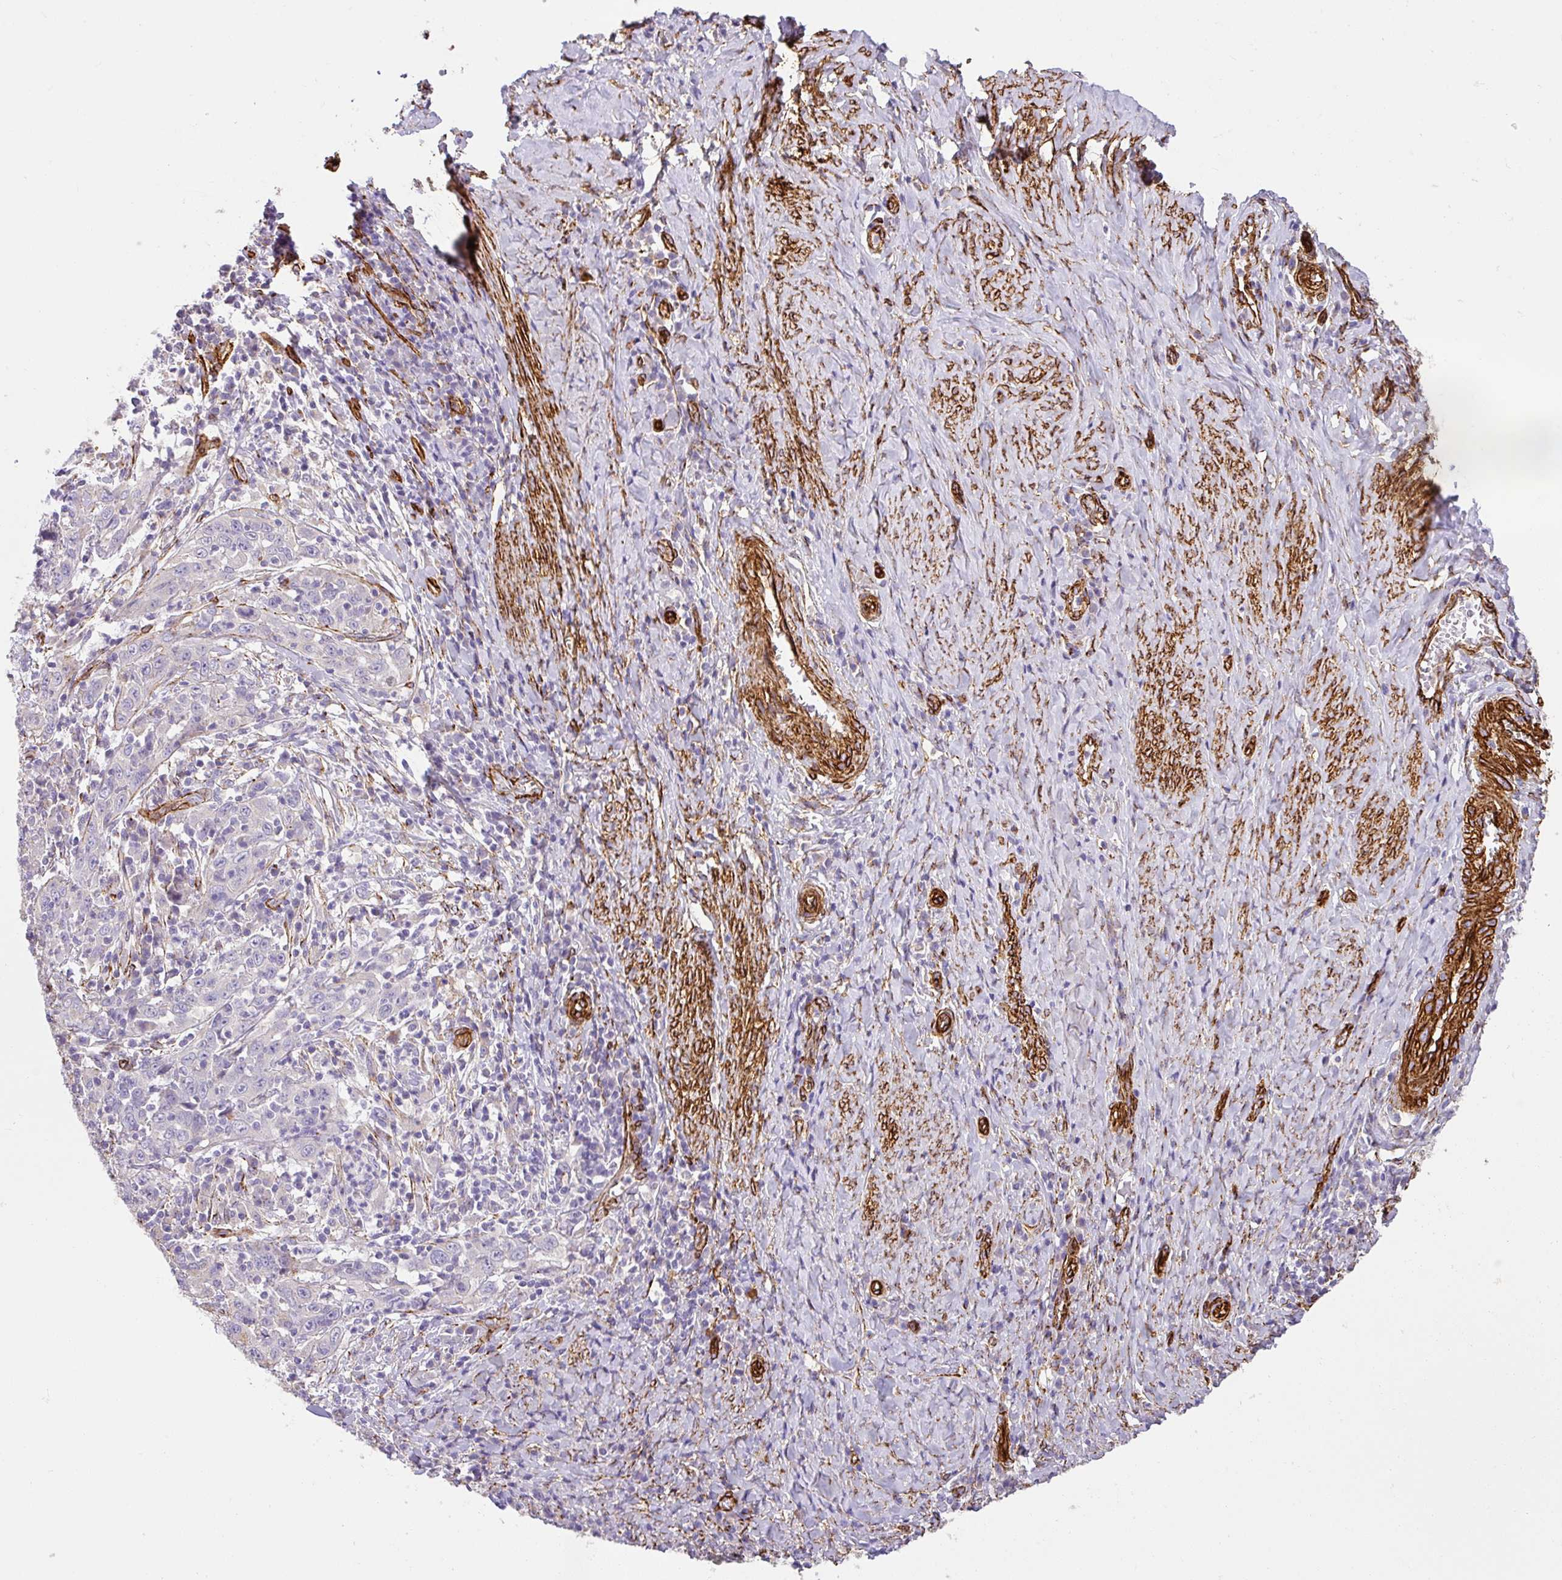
{"staining": {"intensity": "negative", "quantity": "none", "location": "none"}, "tissue": "cervical cancer", "cell_type": "Tumor cells", "image_type": "cancer", "snomed": [{"axis": "morphology", "description": "Squamous cell carcinoma, NOS"}, {"axis": "topography", "description": "Cervix"}], "caption": "Micrograph shows no protein expression in tumor cells of squamous cell carcinoma (cervical) tissue. (Immunohistochemistry (ihc), brightfield microscopy, high magnification).", "gene": "SLC25A17", "patient": {"sex": "female", "age": 46}}